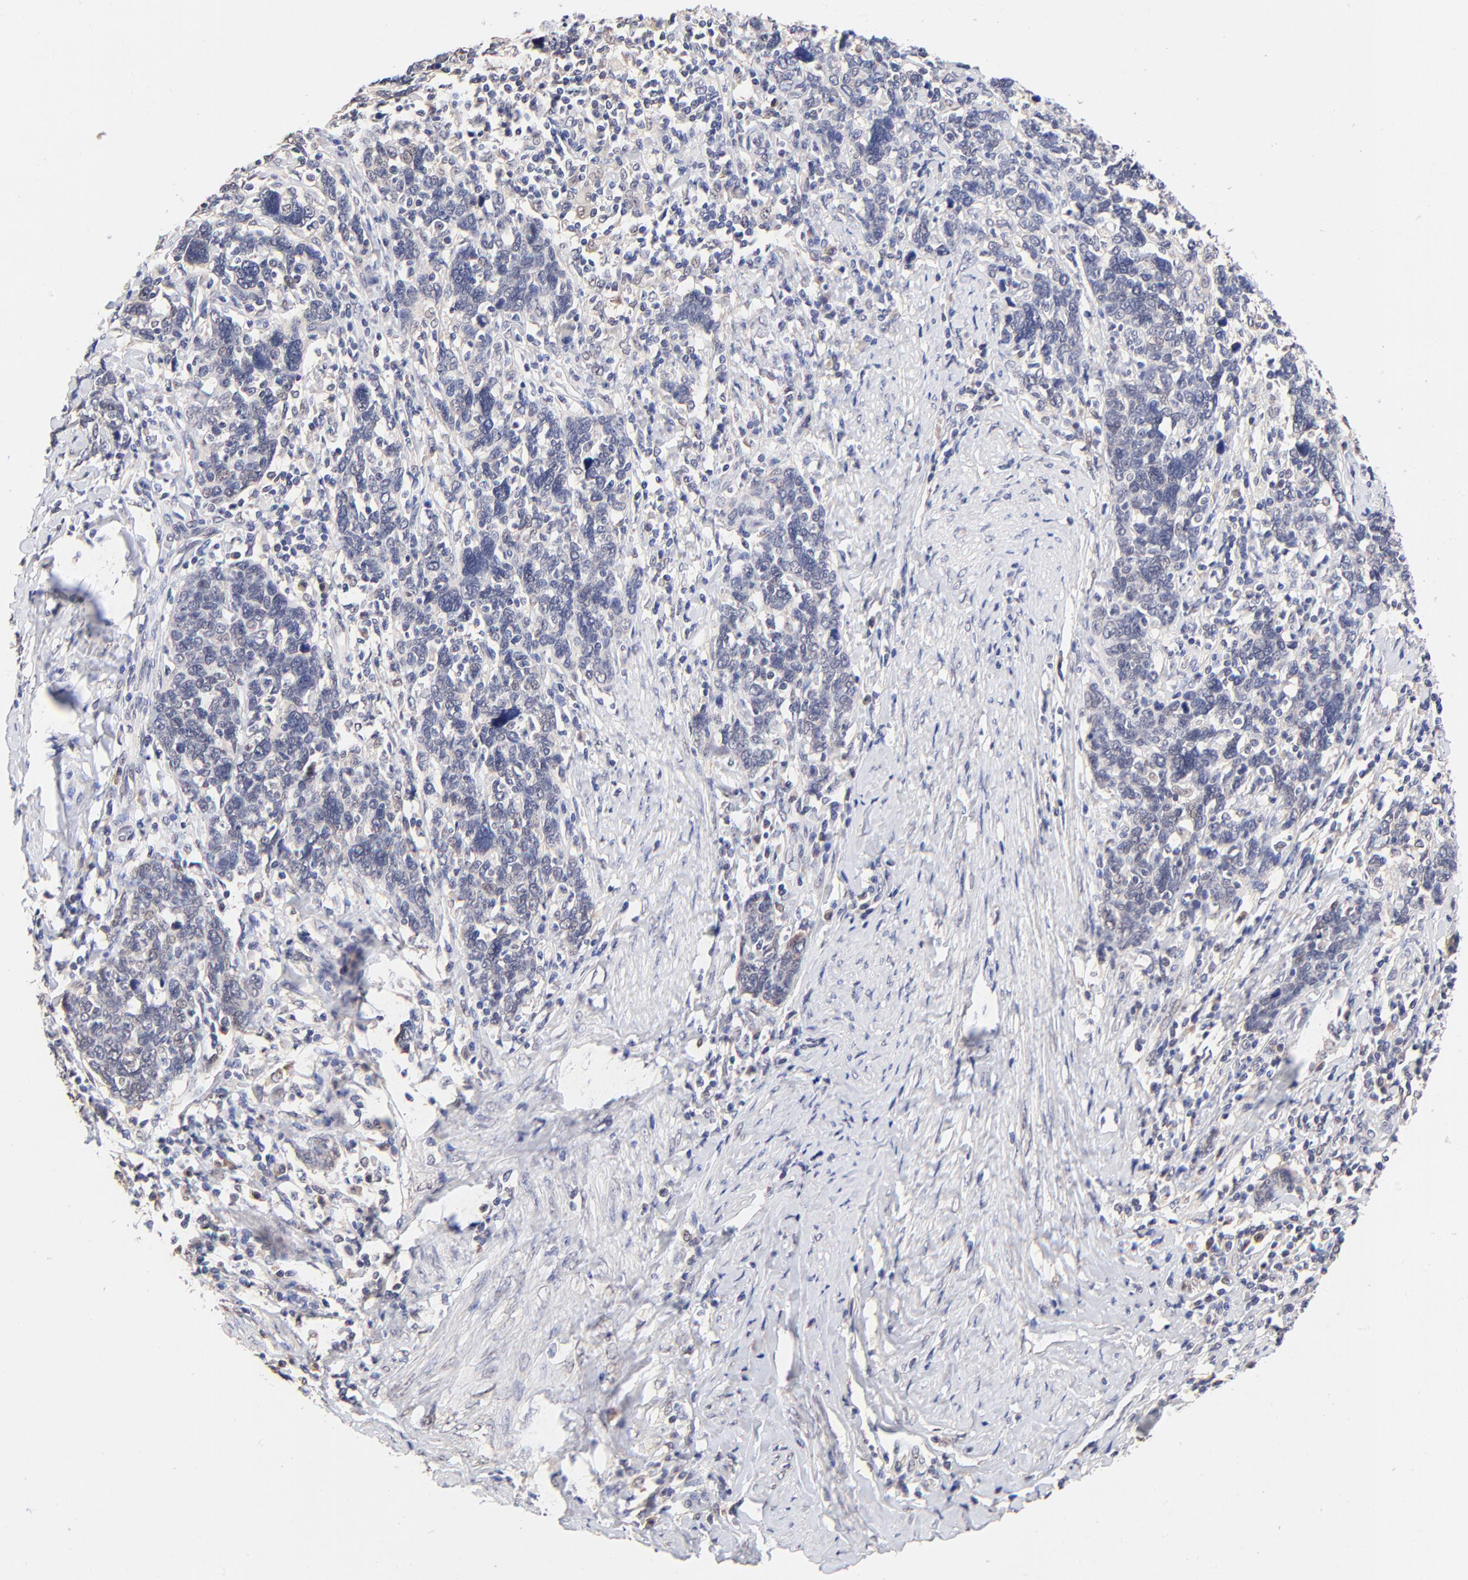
{"staining": {"intensity": "negative", "quantity": "none", "location": "none"}, "tissue": "cervical cancer", "cell_type": "Tumor cells", "image_type": "cancer", "snomed": [{"axis": "morphology", "description": "Squamous cell carcinoma, NOS"}, {"axis": "topography", "description": "Cervix"}], "caption": "Squamous cell carcinoma (cervical) stained for a protein using IHC displays no expression tumor cells.", "gene": "TXNL1", "patient": {"sex": "female", "age": 41}}